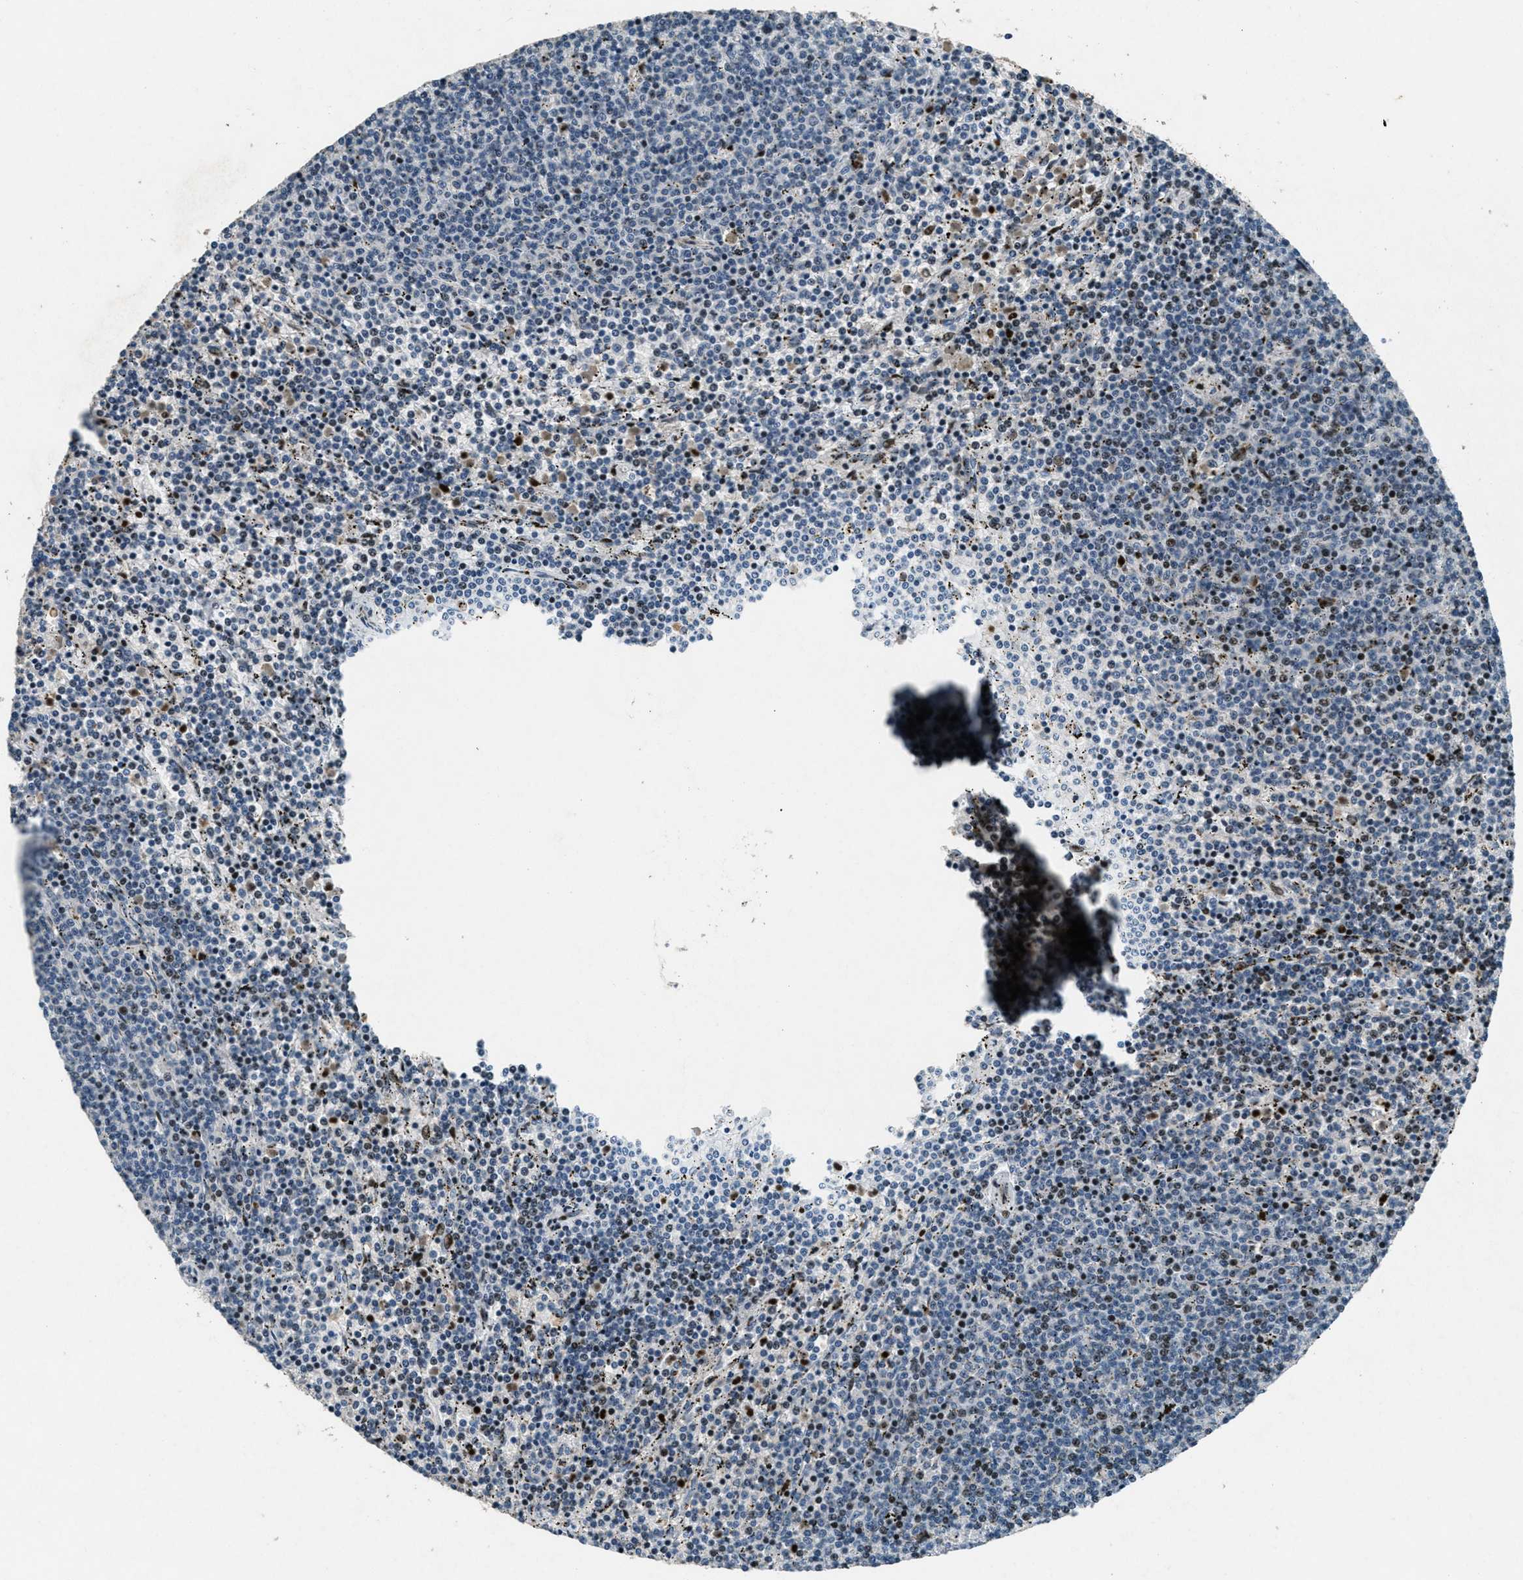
{"staining": {"intensity": "moderate", "quantity": "25%-75%", "location": "nuclear"}, "tissue": "lymphoma", "cell_type": "Tumor cells", "image_type": "cancer", "snomed": [{"axis": "morphology", "description": "Malignant lymphoma, non-Hodgkin's type, Low grade"}, {"axis": "topography", "description": "Spleen"}], "caption": "The histopathology image demonstrates a brown stain indicating the presence of a protein in the nuclear of tumor cells in low-grade malignant lymphoma, non-Hodgkin's type.", "gene": "GPC6", "patient": {"sex": "female", "age": 50}}